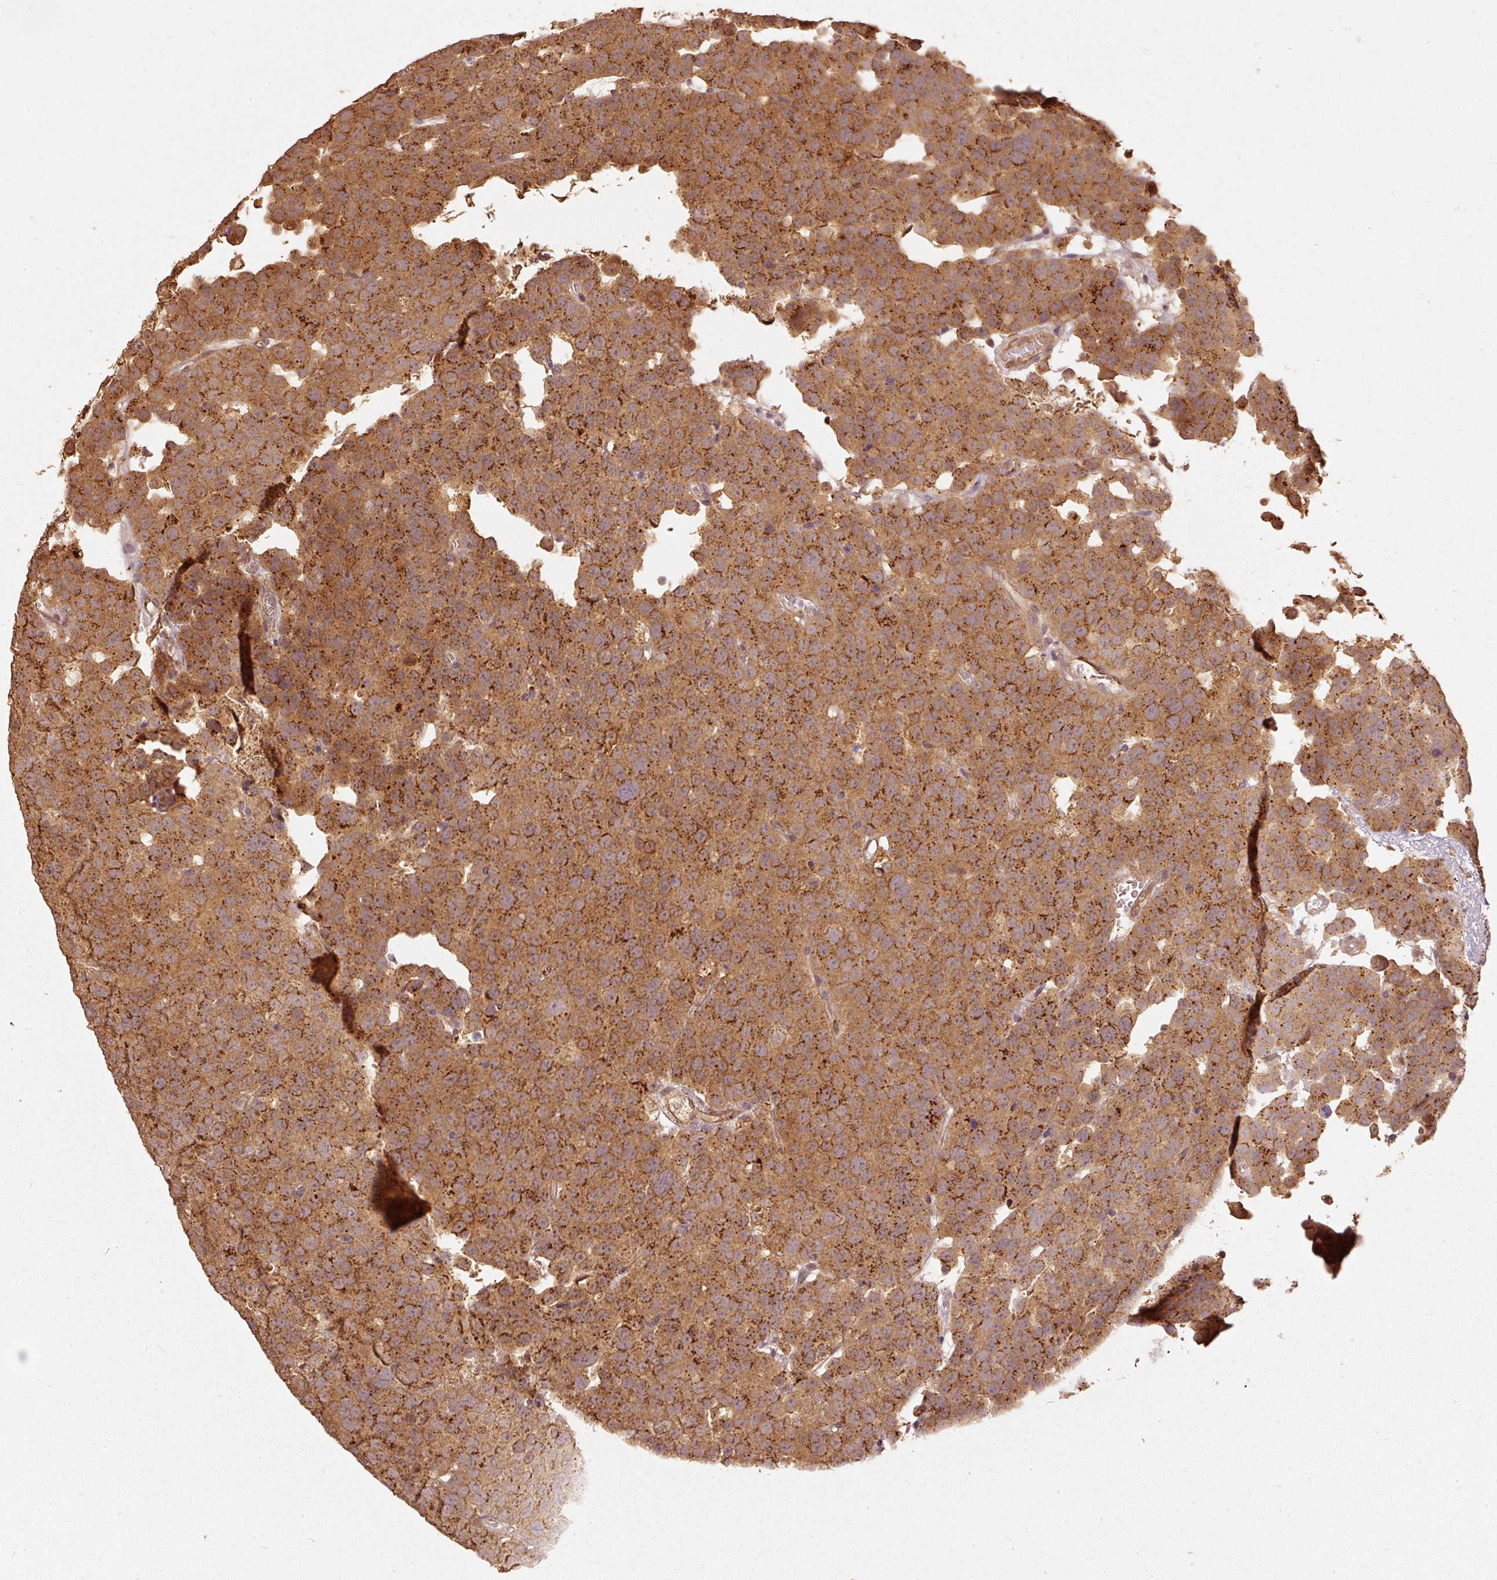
{"staining": {"intensity": "moderate", "quantity": ">75%", "location": "cytoplasmic/membranous"}, "tissue": "testis cancer", "cell_type": "Tumor cells", "image_type": "cancer", "snomed": [{"axis": "morphology", "description": "Seminoma, NOS"}, {"axis": "topography", "description": "Testis"}], "caption": "This is a histology image of IHC staining of testis seminoma, which shows moderate expression in the cytoplasmic/membranous of tumor cells.", "gene": "FUT8", "patient": {"sex": "male", "age": 71}}